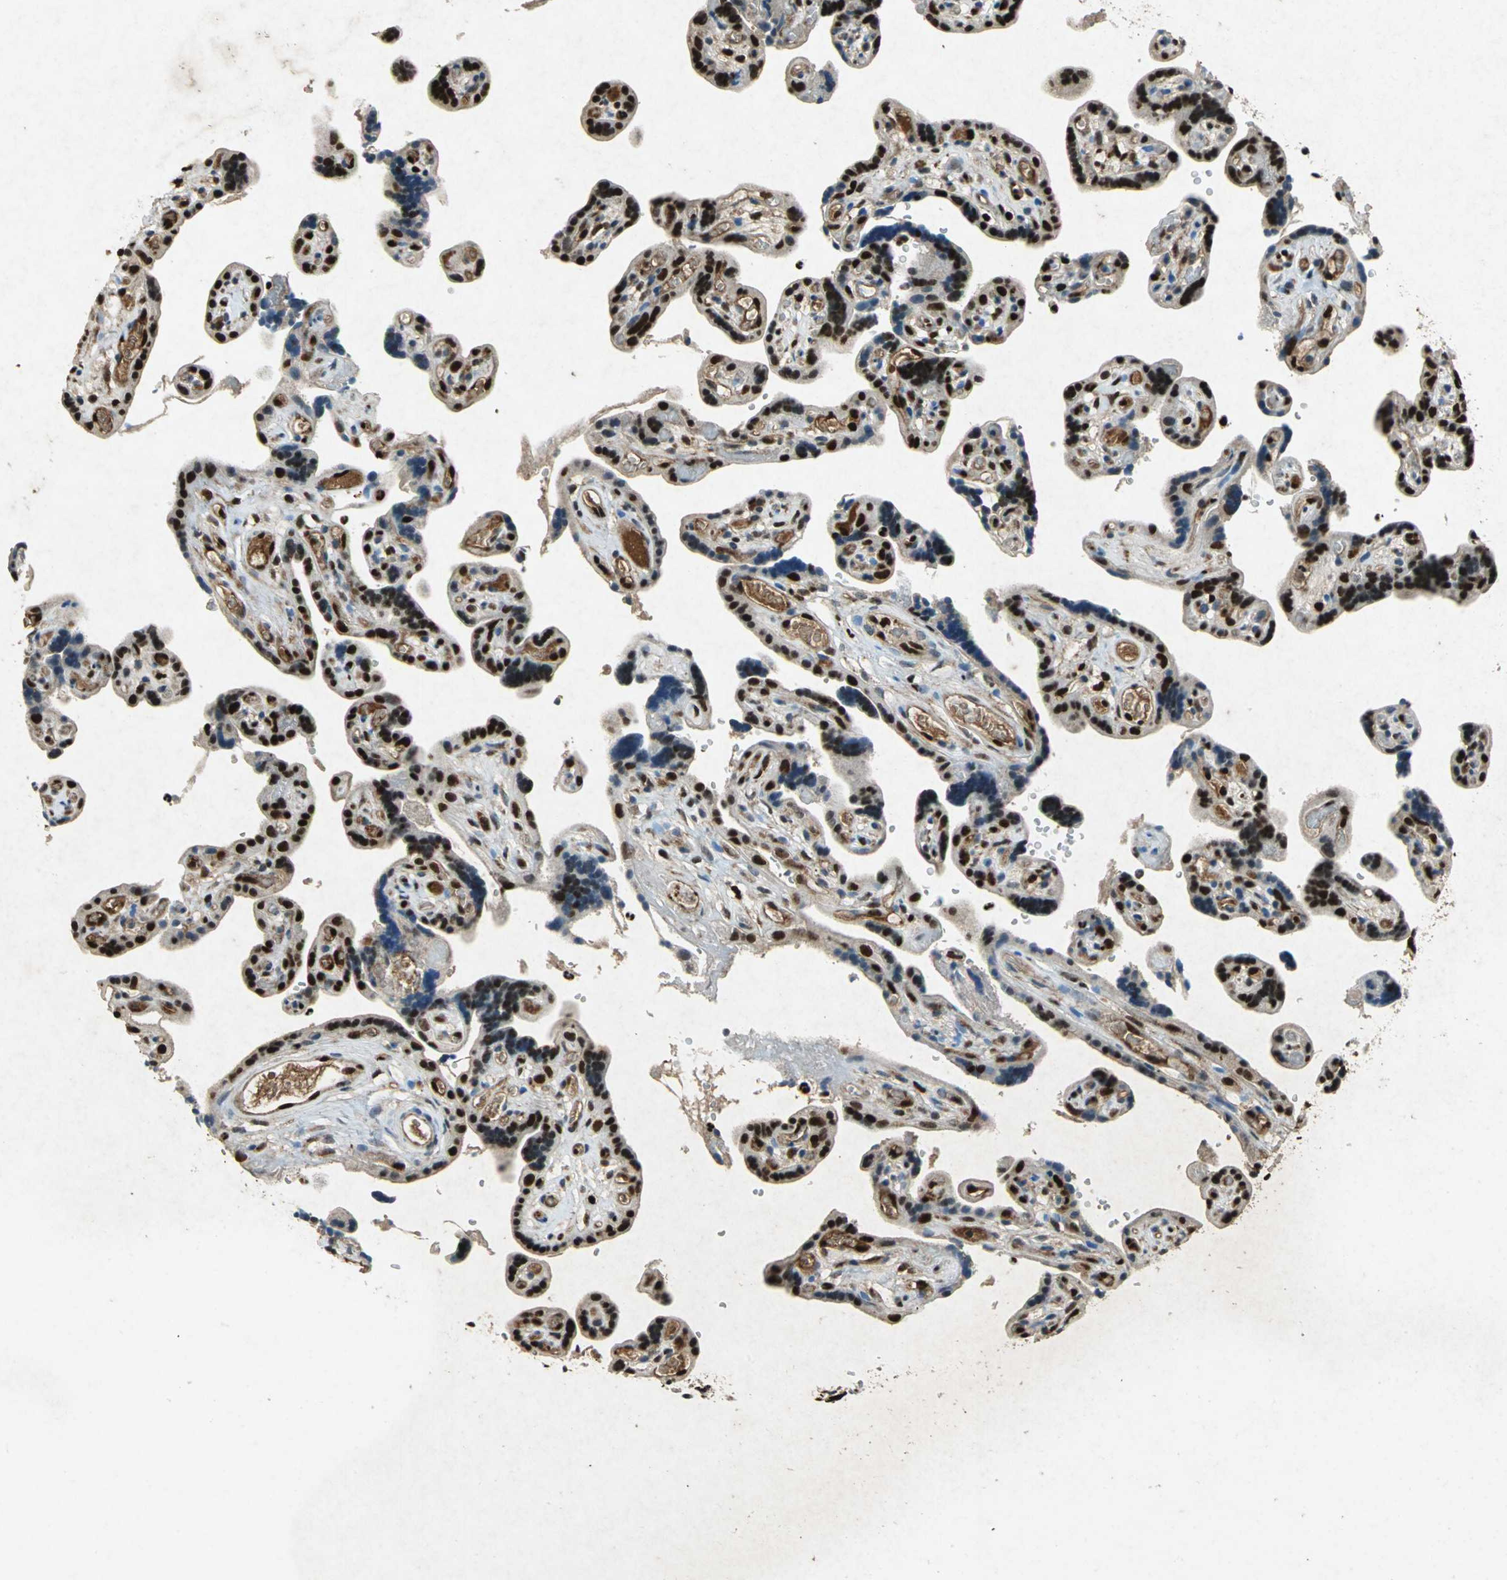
{"staining": {"intensity": "strong", "quantity": ">75%", "location": "nuclear"}, "tissue": "placenta", "cell_type": "Decidual cells", "image_type": "normal", "snomed": [{"axis": "morphology", "description": "Normal tissue, NOS"}, {"axis": "topography", "description": "Placenta"}], "caption": "Protein expression analysis of normal placenta reveals strong nuclear staining in about >75% of decidual cells. Using DAB (3,3'-diaminobenzidine) (brown) and hematoxylin (blue) stains, captured at high magnification using brightfield microscopy.", "gene": "ANP32A", "patient": {"sex": "female", "age": 30}}